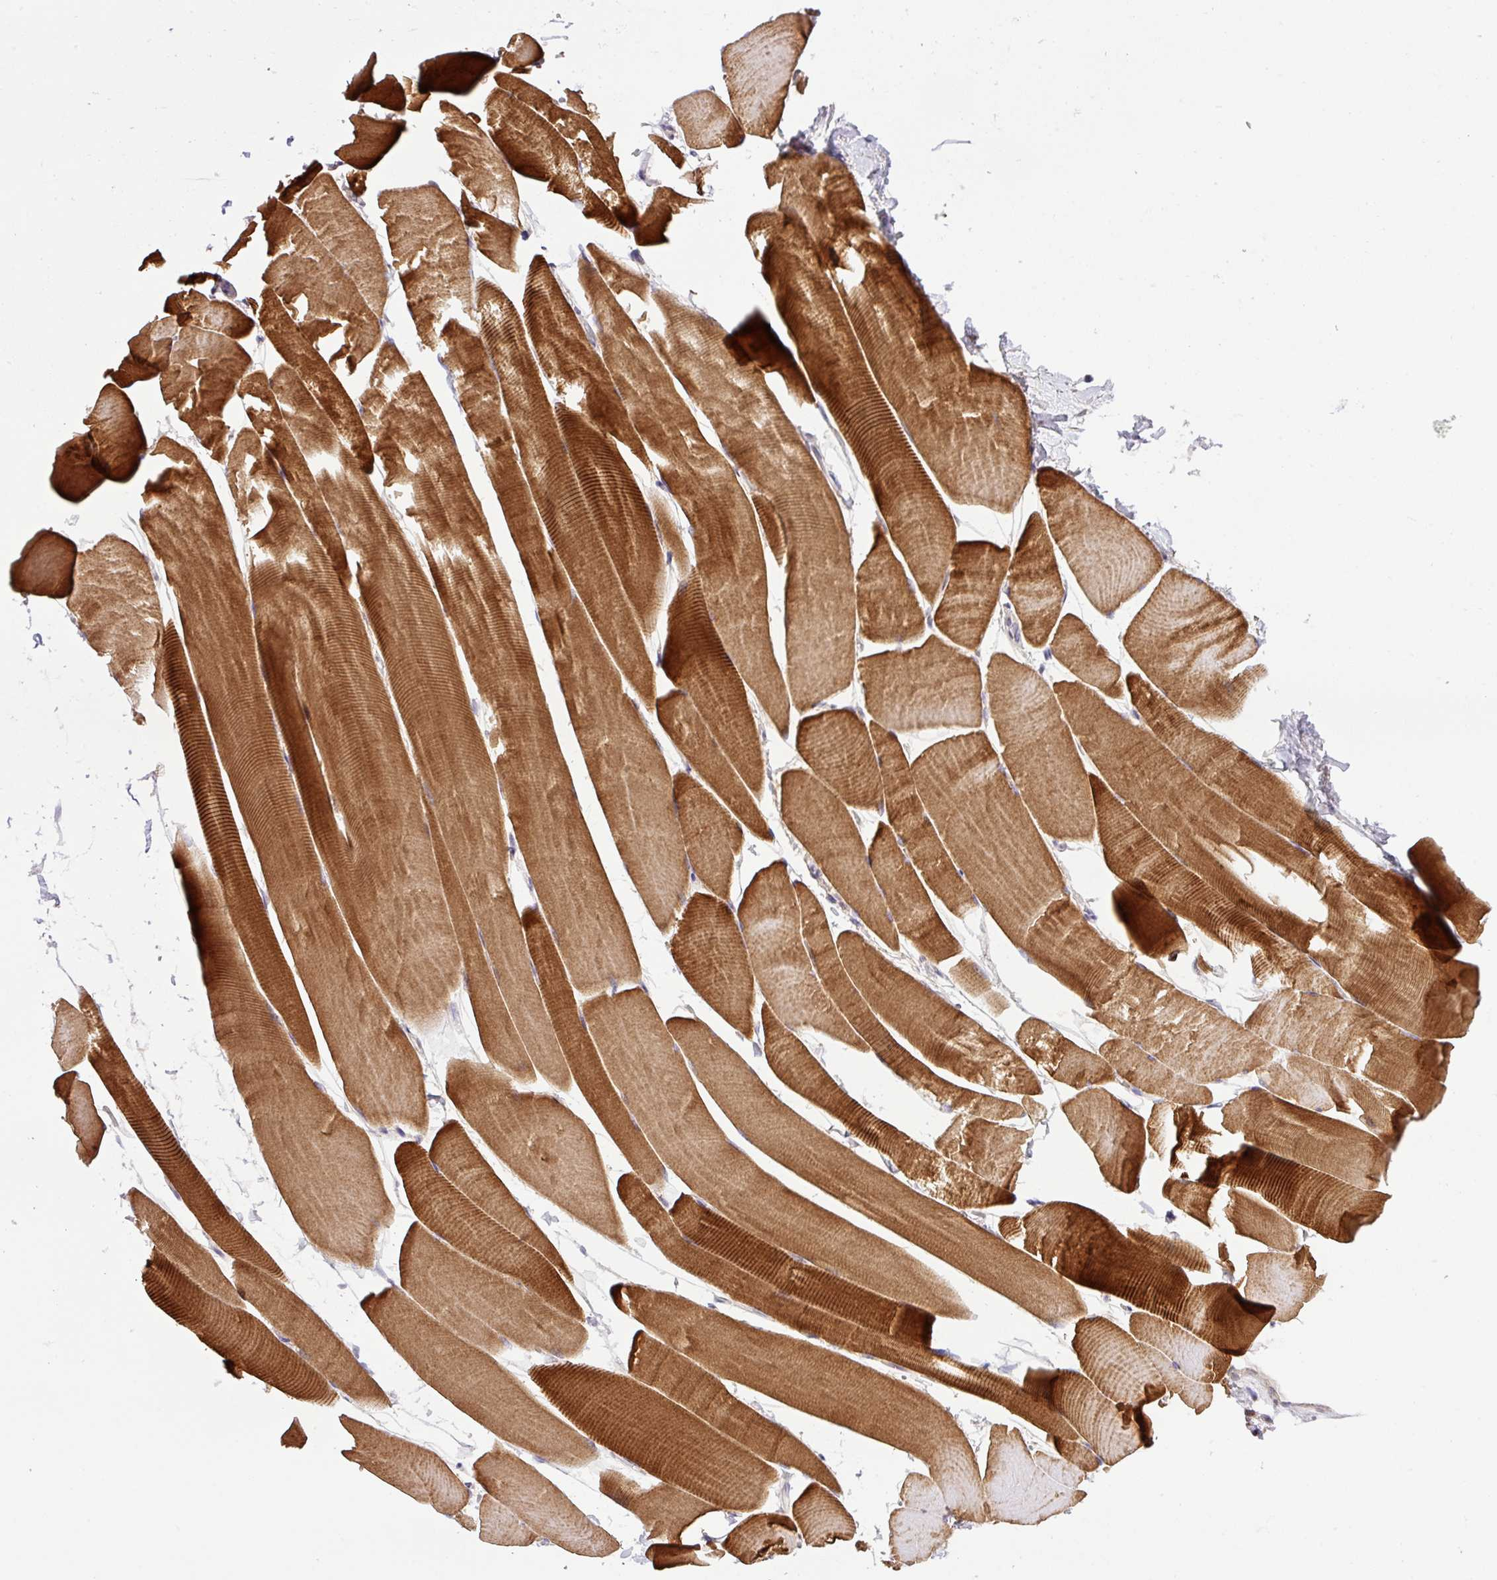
{"staining": {"intensity": "strong", "quantity": ">75%", "location": "cytoplasmic/membranous"}, "tissue": "skeletal muscle", "cell_type": "Myocytes", "image_type": "normal", "snomed": [{"axis": "morphology", "description": "Normal tissue, NOS"}, {"axis": "topography", "description": "Skeletal muscle"}], "caption": "IHC micrograph of unremarkable skeletal muscle: human skeletal muscle stained using IHC shows high levels of strong protein expression localized specifically in the cytoplasmic/membranous of myocytes, appearing as a cytoplasmic/membranous brown color.", "gene": "ENSG00000269547", "patient": {"sex": "male", "age": 25}}